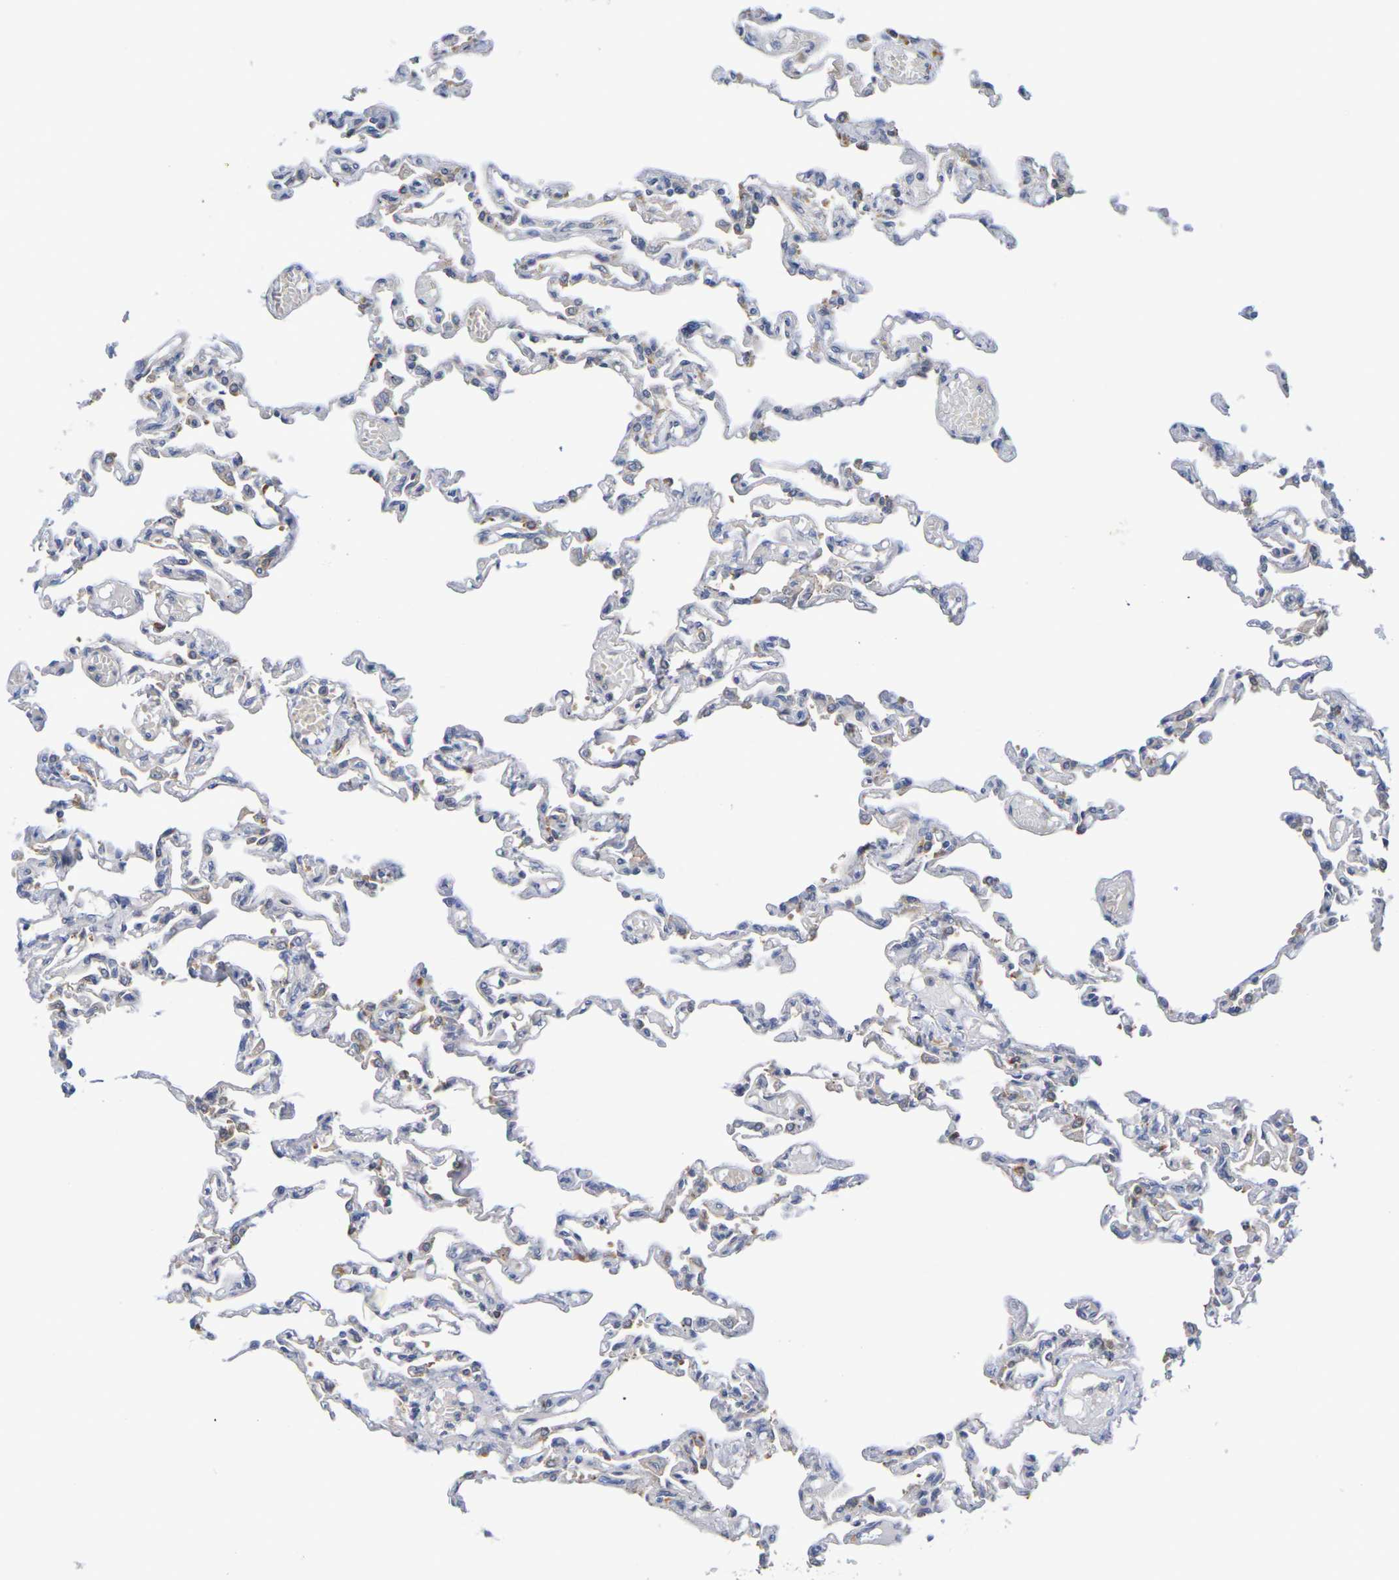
{"staining": {"intensity": "moderate", "quantity": "<25%", "location": "cytoplasmic/membranous"}, "tissue": "lung", "cell_type": "Alveolar cells", "image_type": "normal", "snomed": [{"axis": "morphology", "description": "Normal tissue, NOS"}, {"axis": "topography", "description": "Lung"}], "caption": "Immunohistochemistry (IHC) histopathology image of unremarkable lung: human lung stained using IHC displays low levels of moderate protein expression localized specifically in the cytoplasmic/membranous of alveolar cells, appearing as a cytoplasmic/membranous brown color.", "gene": "SDC4", "patient": {"sex": "male", "age": 21}}